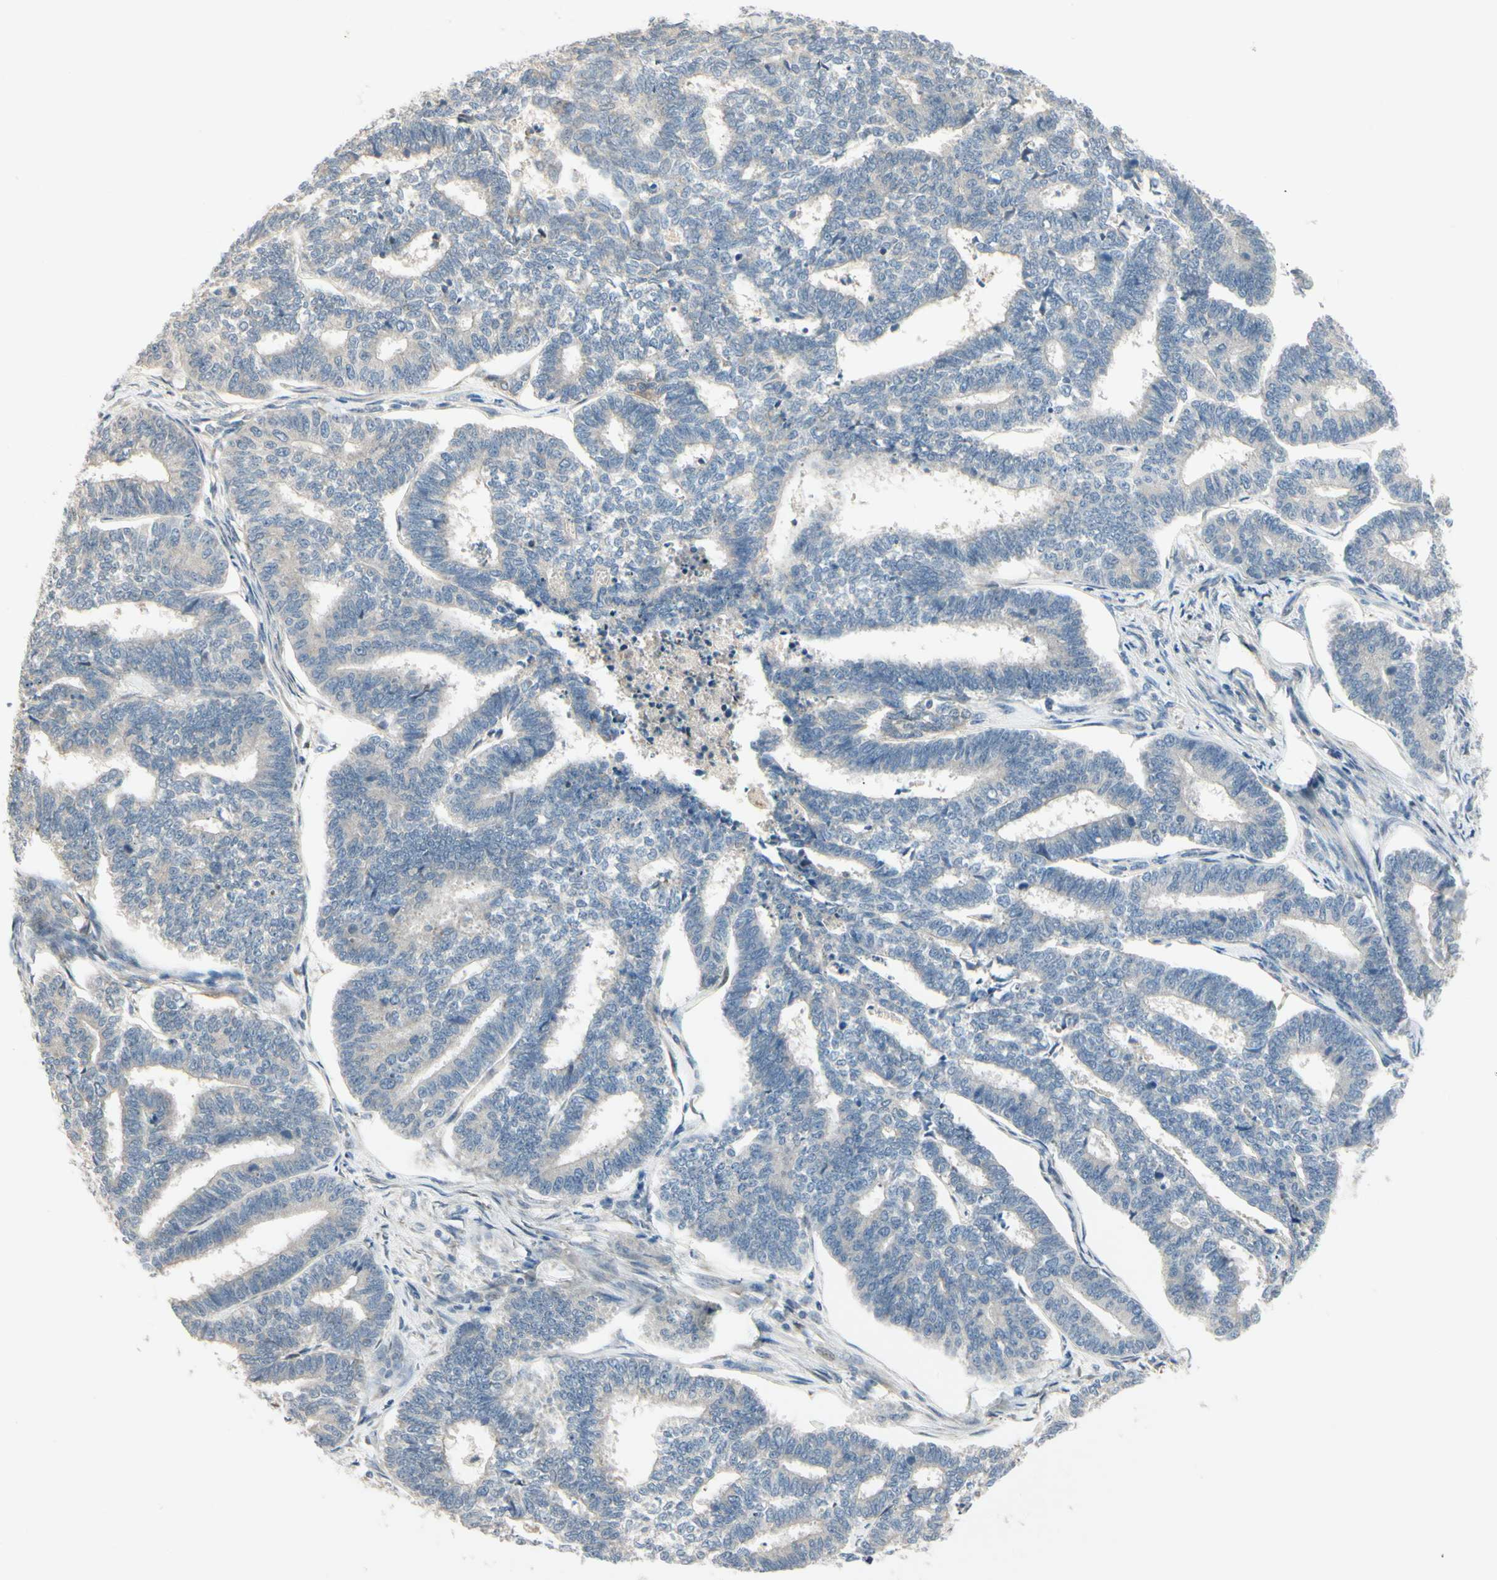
{"staining": {"intensity": "negative", "quantity": "none", "location": "none"}, "tissue": "endometrial cancer", "cell_type": "Tumor cells", "image_type": "cancer", "snomed": [{"axis": "morphology", "description": "Adenocarcinoma, NOS"}, {"axis": "topography", "description": "Endometrium"}], "caption": "Histopathology image shows no protein expression in tumor cells of endometrial cancer tissue.", "gene": "P4HA3", "patient": {"sex": "female", "age": 70}}